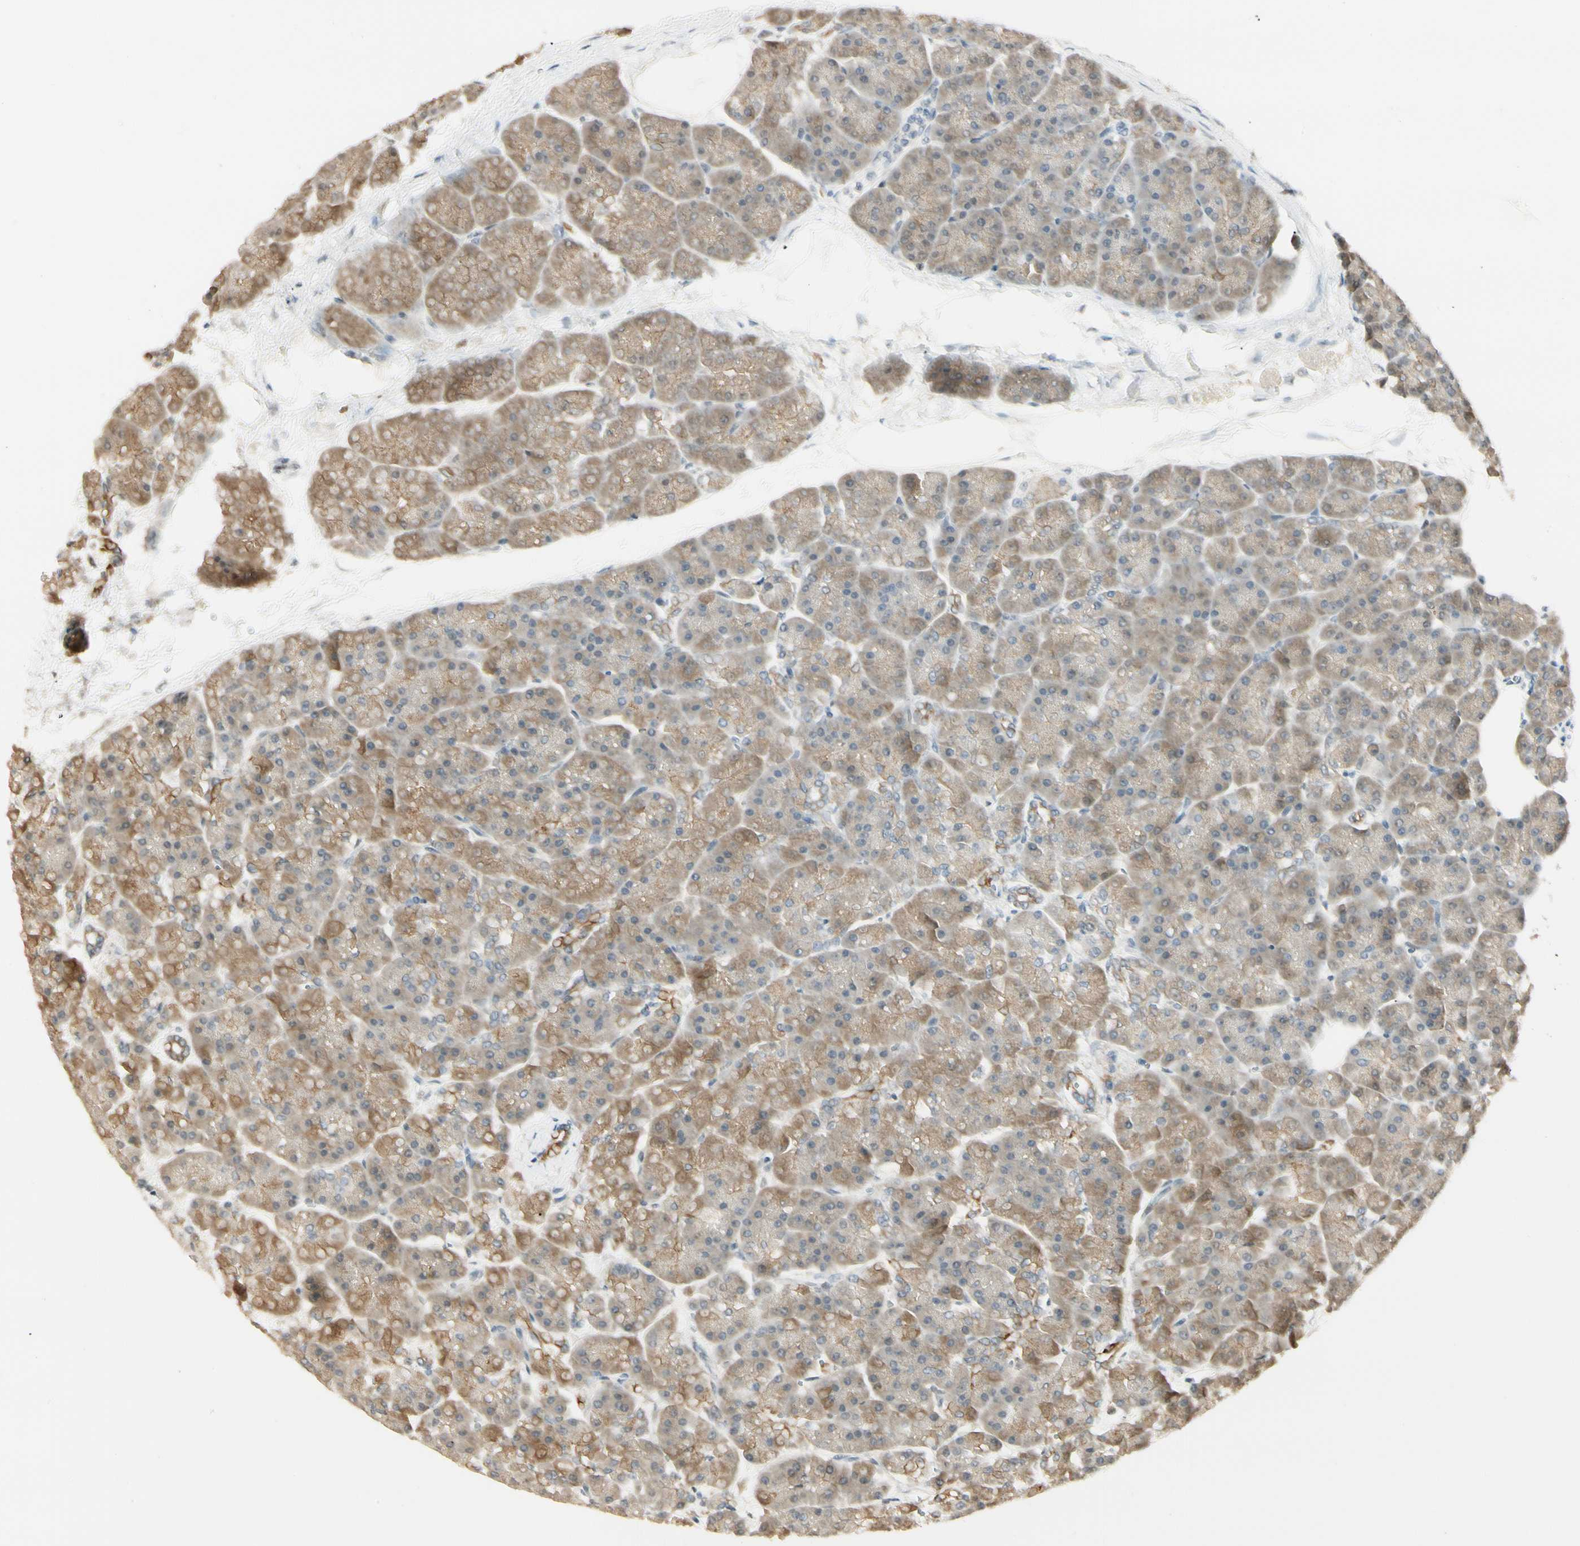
{"staining": {"intensity": "moderate", "quantity": ">75%", "location": "cytoplasmic/membranous"}, "tissue": "pancreas", "cell_type": "Exocrine glandular cells", "image_type": "normal", "snomed": [{"axis": "morphology", "description": "Normal tissue, NOS"}, {"axis": "topography", "description": "Pancreas"}], "caption": "A medium amount of moderate cytoplasmic/membranous positivity is appreciated in approximately >75% of exocrine glandular cells in benign pancreas.", "gene": "FNDC3B", "patient": {"sex": "female", "age": 70}}